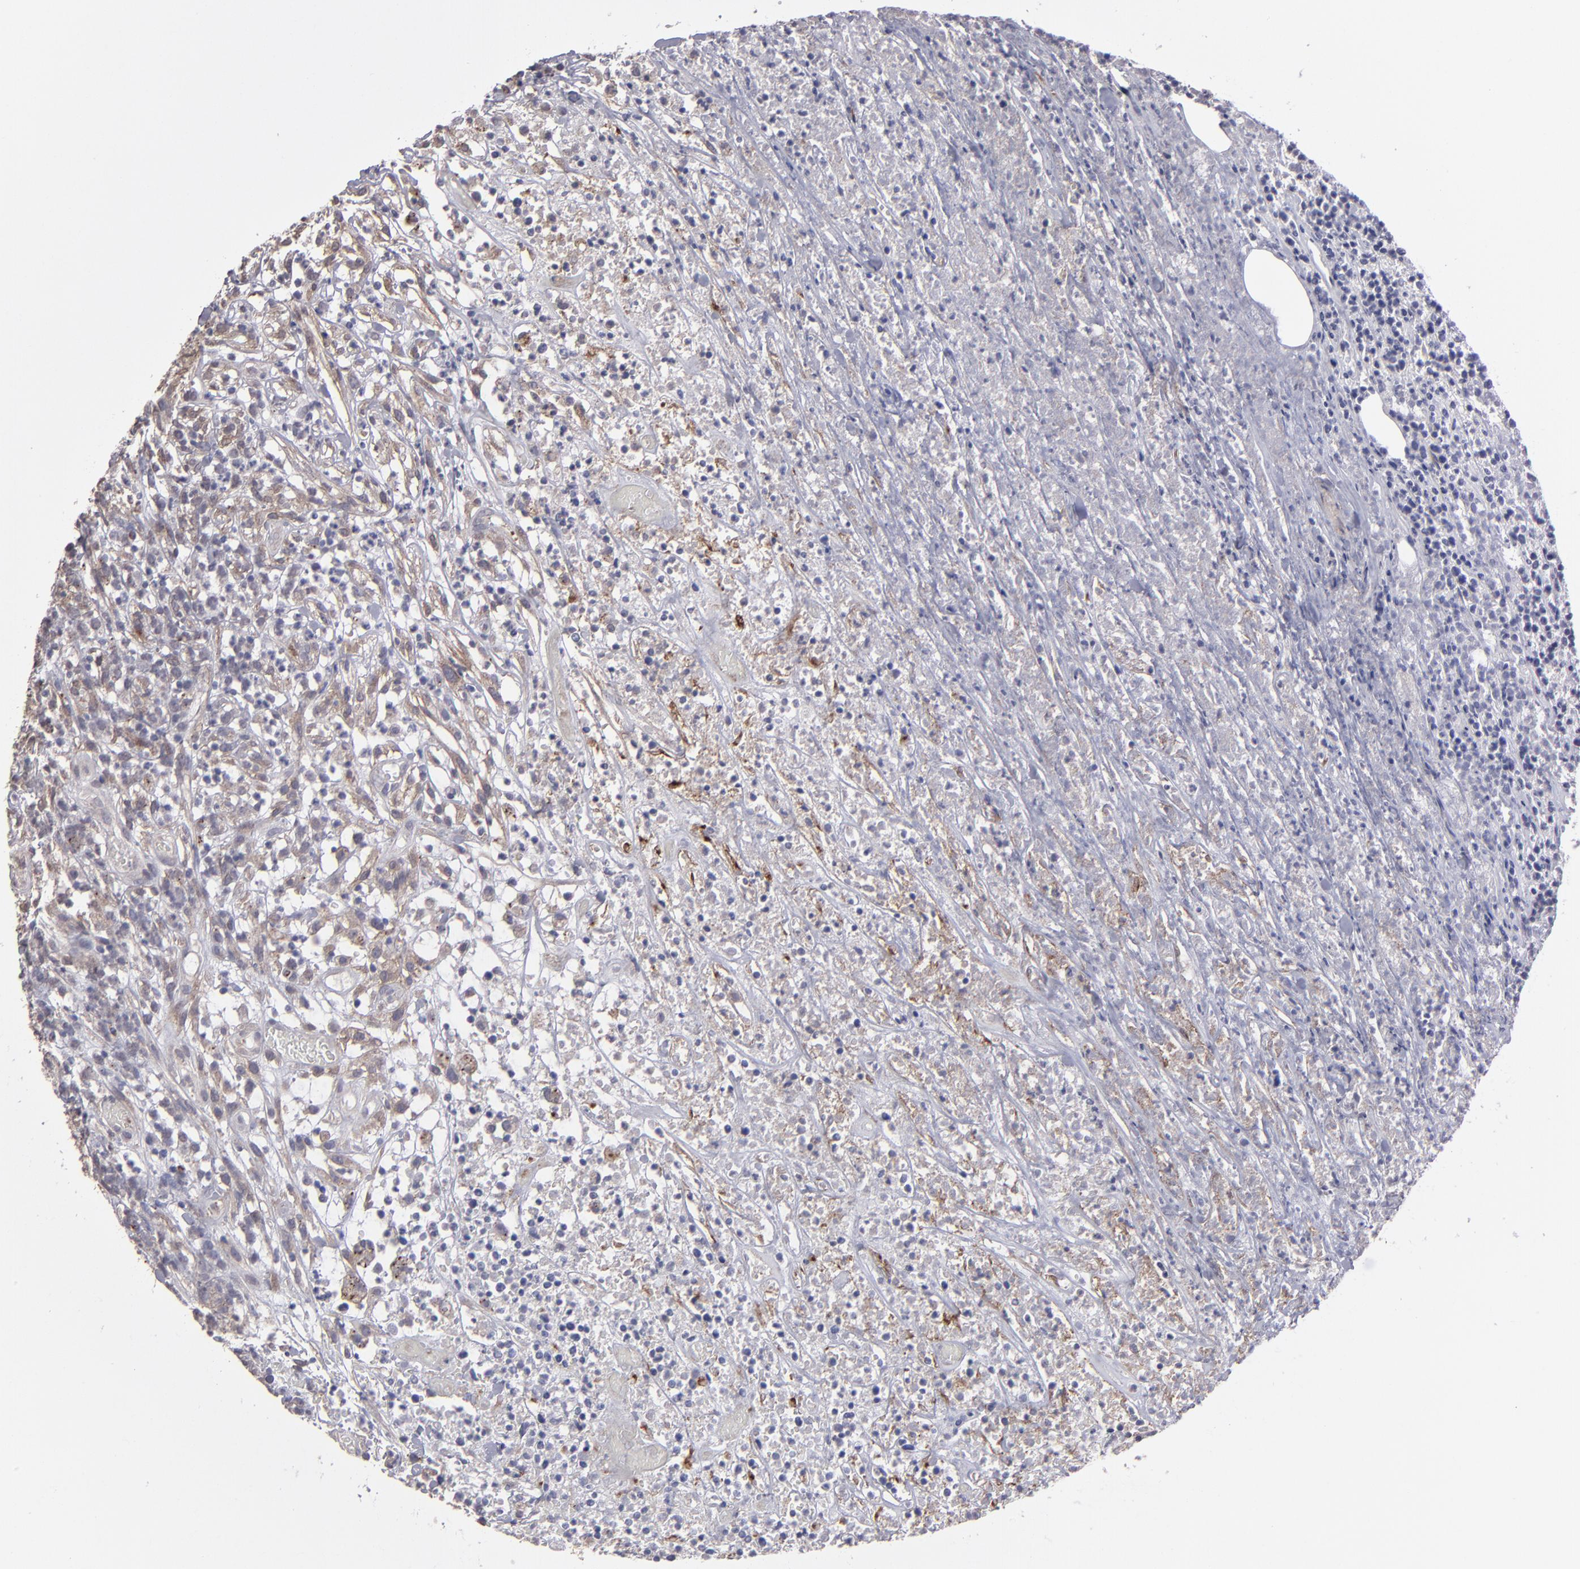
{"staining": {"intensity": "weak", "quantity": "25%-75%", "location": "cytoplasmic/membranous"}, "tissue": "lymphoma", "cell_type": "Tumor cells", "image_type": "cancer", "snomed": [{"axis": "morphology", "description": "Malignant lymphoma, non-Hodgkin's type, High grade"}, {"axis": "topography", "description": "Lymph node"}], "caption": "A photomicrograph showing weak cytoplasmic/membranous positivity in approximately 25%-75% of tumor cells in lymphoma, as visualized by brown immunohistochemical staining.", "gene": "ITGB5", "patient": {"sex": "female", "age": 73}}